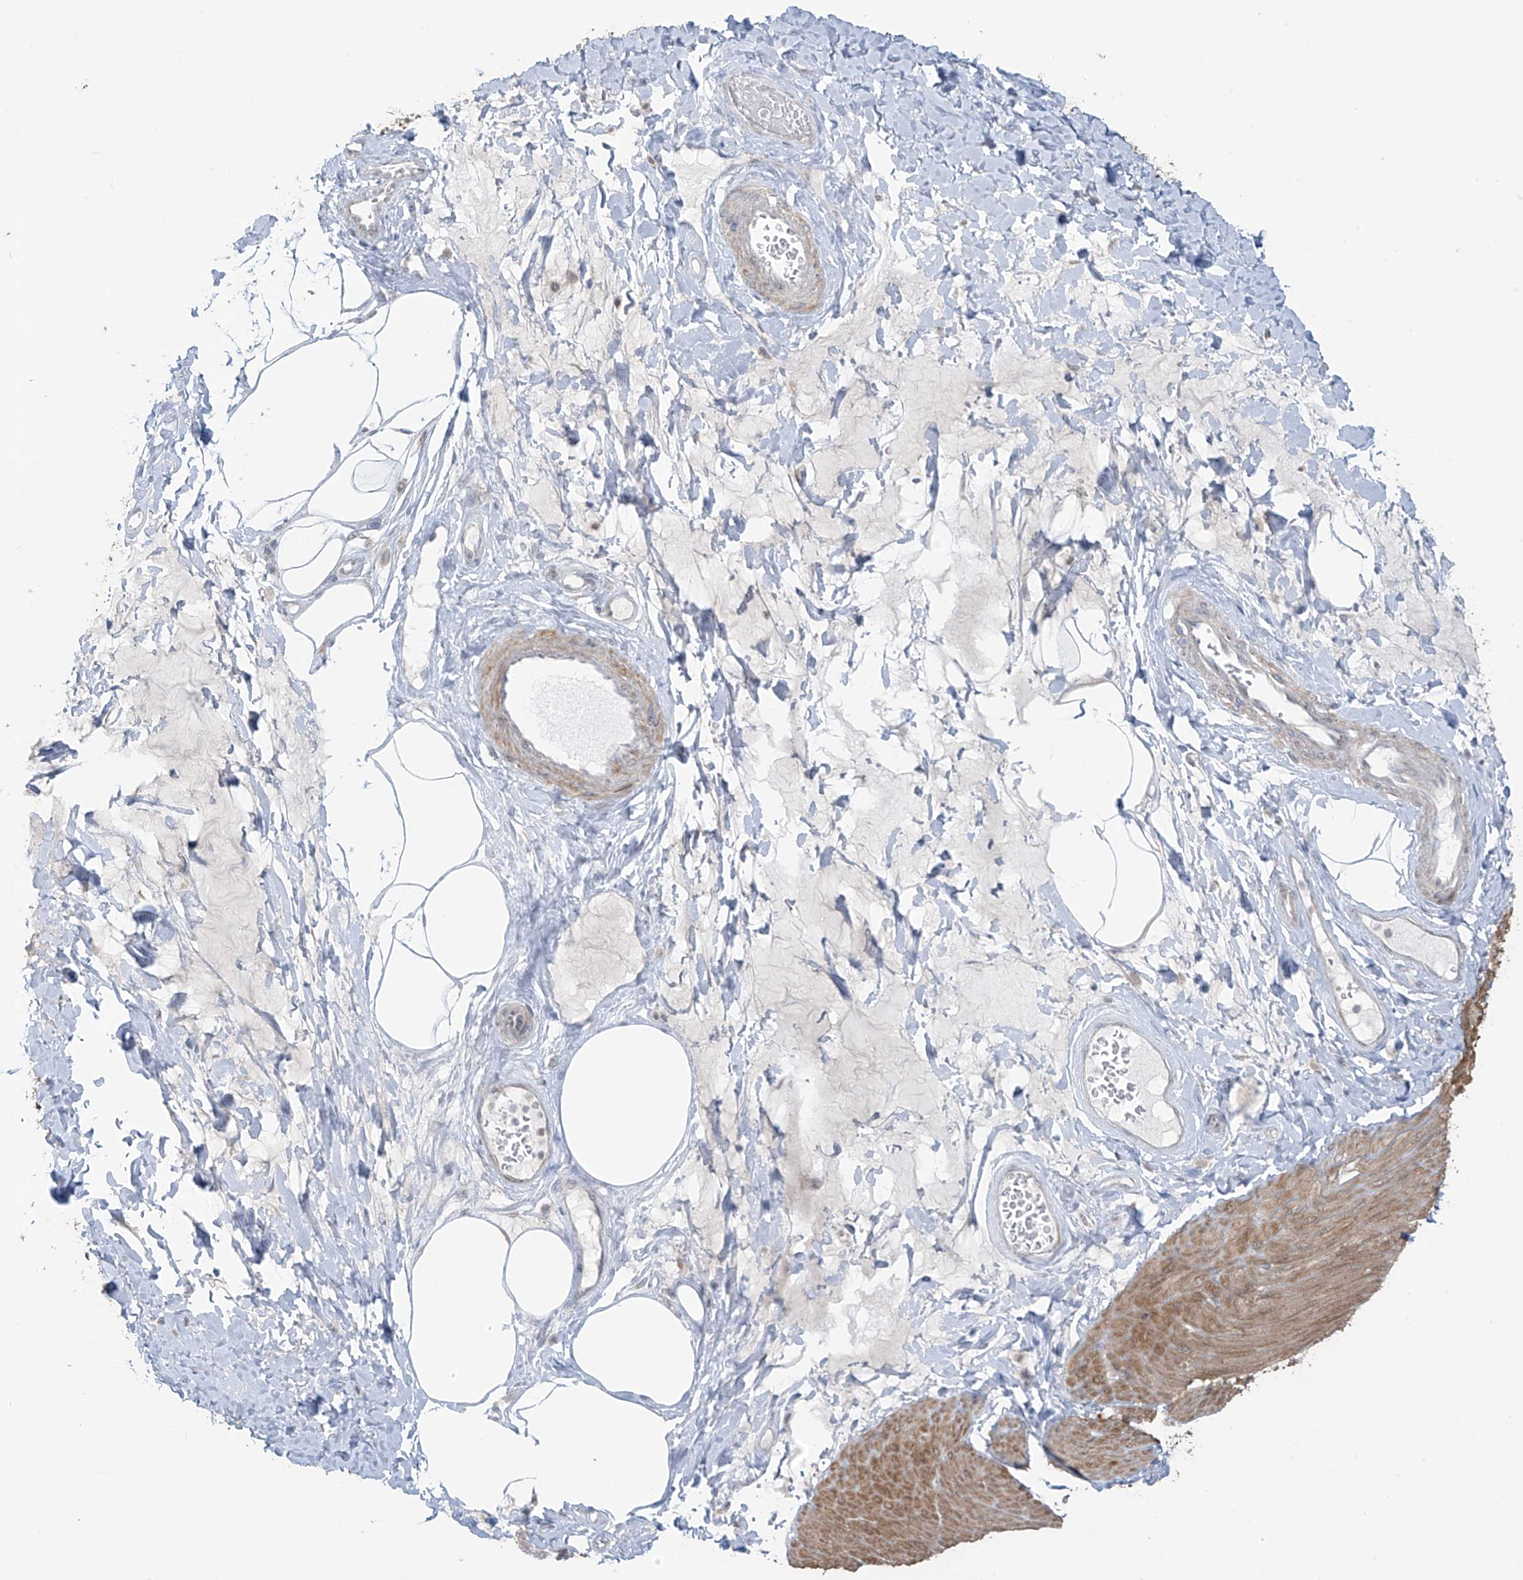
{"staining": {"intensity": "weak", "quantity": ">75%", "location": "cytoplasmic/membranous"}, "tissue": "smooth muscle", "cell_type": "Smooth muscle cells", "image_type": "normal", "snomed": [{"axis": "morphology", "description": "Urothelial carcinoma, High grade"}, {"axis": "topography", "description": "Urinary bladder"}], "caption": "Protein staining of unremarkable smooth muscle displays weak cytoplasmic/membranous expression in approximately >75% of smooth muscle cells.", "gene": "HDDC2", "patient": {"sex": "male", "age": 46}}